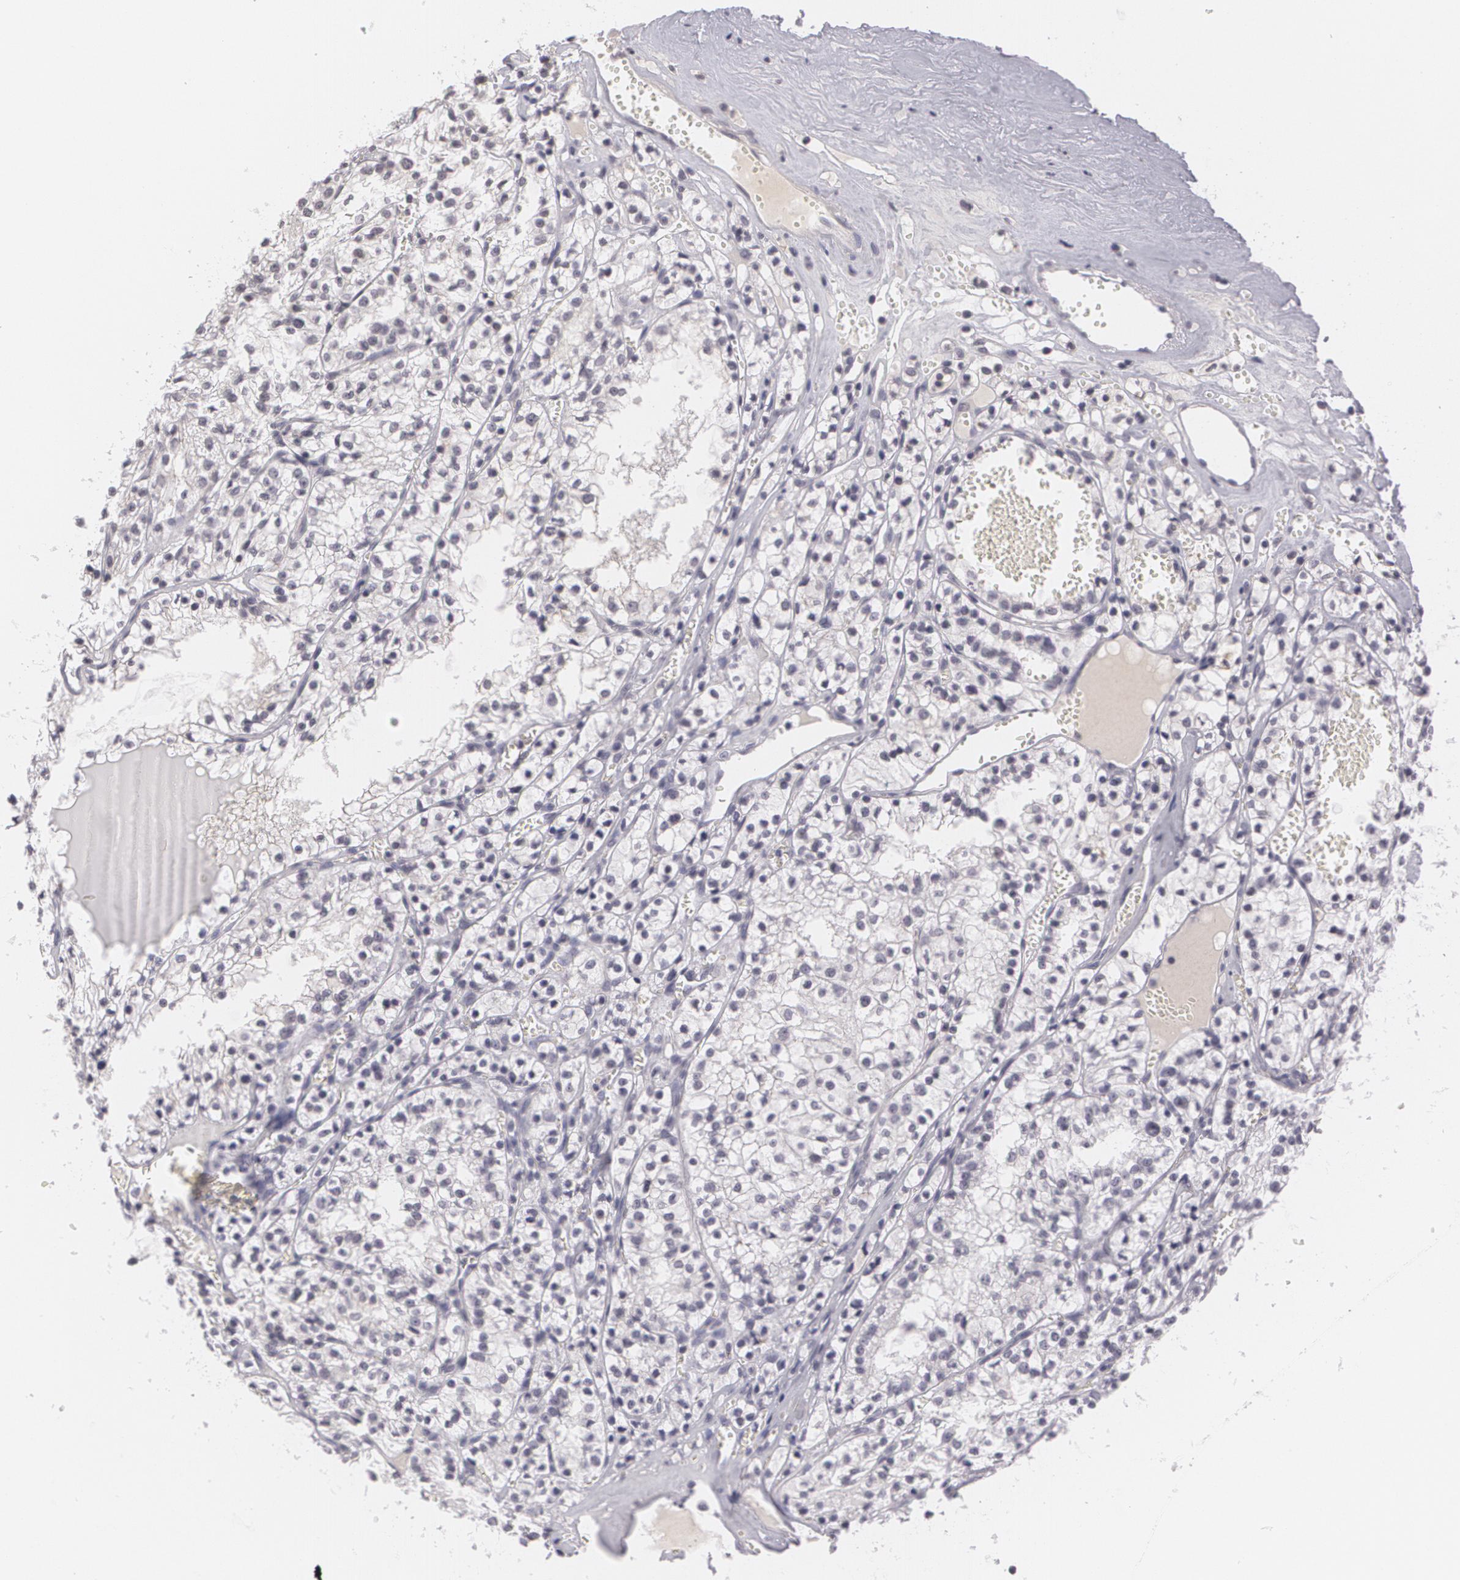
{"staining": {"intensity": "negative", "quantity": "none", "location": "none"}, "tissue": "renal cancer", "cell_type": "Tumor cells", "image_type": "cancer", "snomed": [{"axis": "morphology", "description": "Adenocarcinoma, NOS"}, {"axis": "topography", "description": "Kidney"}], "caption": "A high-resolution photomicrograph shows immunohistochemistry (IHC) staining of renal adenocarcinoma, which reveals no significant positivity in tumor cells. (DAB immunohistochemistry (IHC) visualized using brightfield microscopy, high magnification).", "gene": "MUC1", "patient": {"sex": "male", "age": 61}}